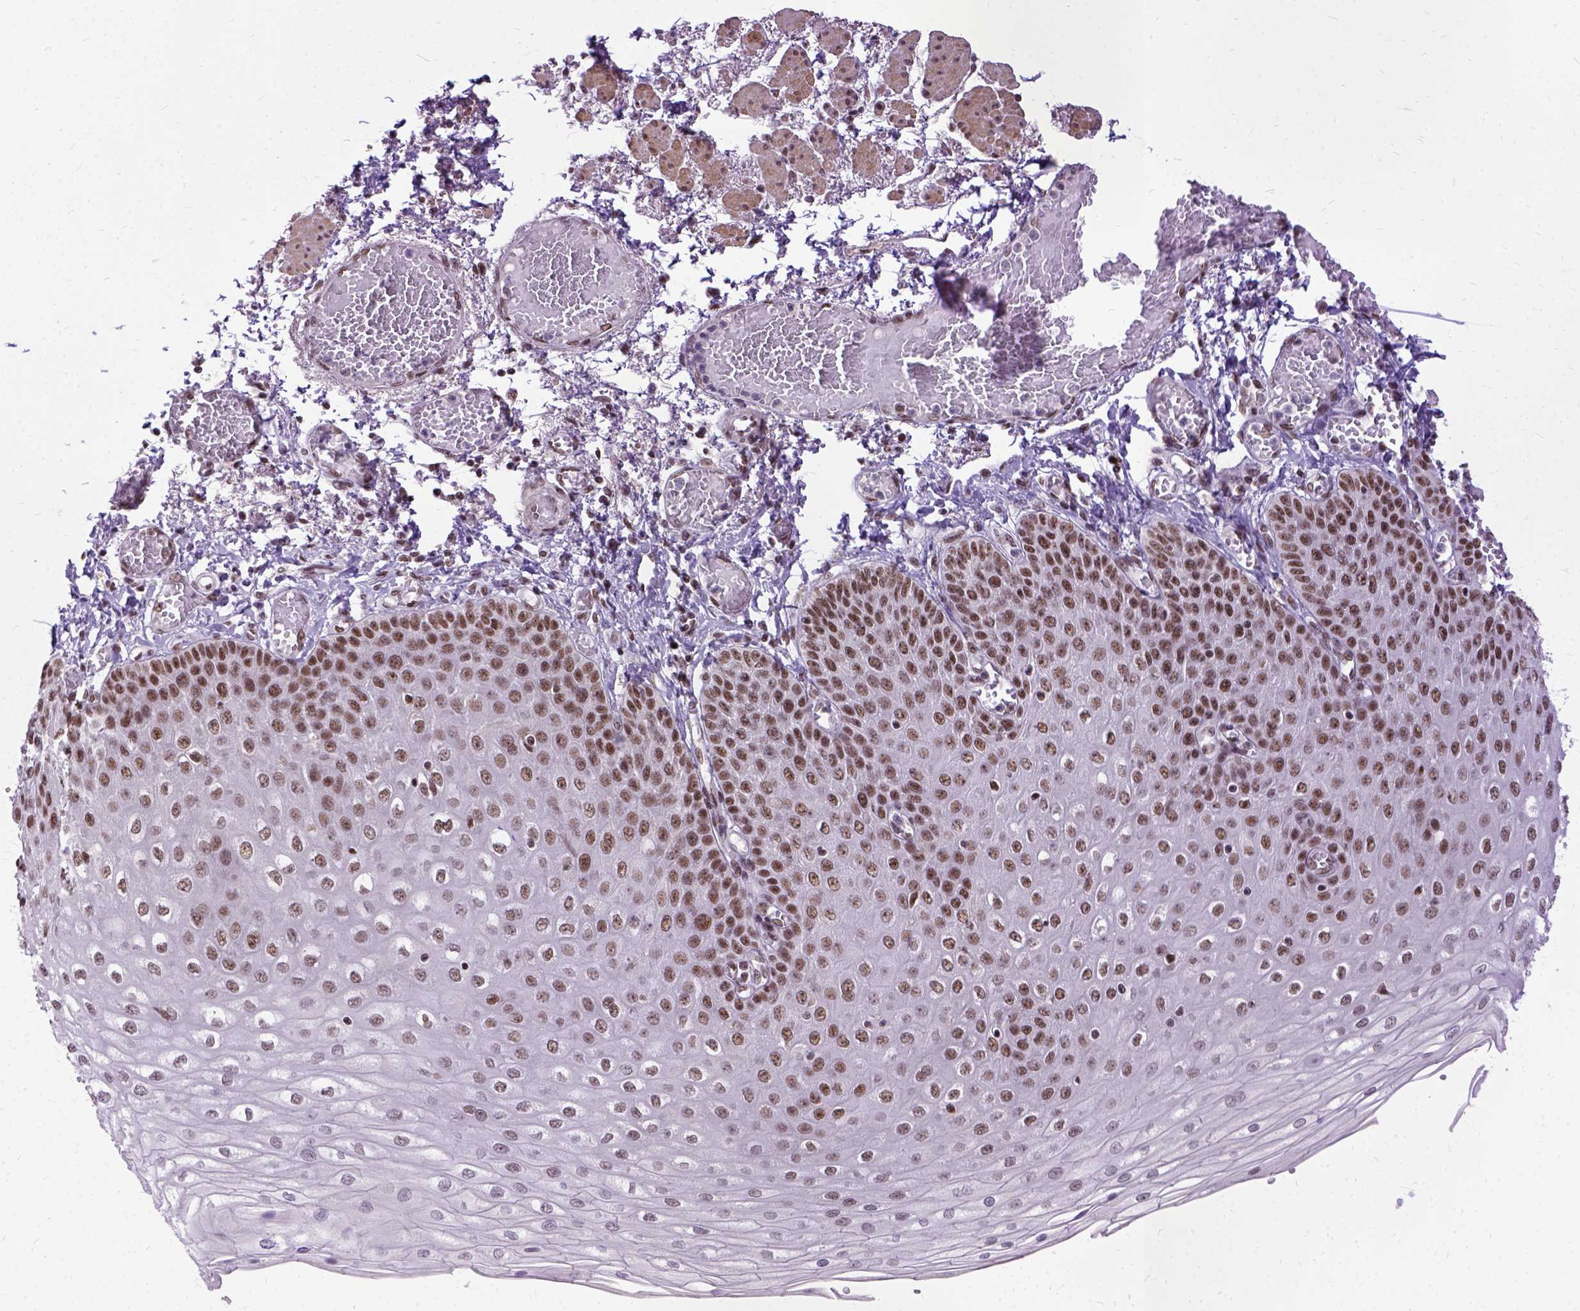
{"staining": {"intensity": "moderate", "quantity": ">75%", "location": "nuclear"}, "tissue": "esophagus", "cell_type": "Squamous epithelial cells", "image_type": "normal", "snomed": [{"axis": "morphology", "description": "Normal tissue, NOS"}, {"axis": "morphology", "description": "Adenocarcinoma, NOS"}, {"axis": "topography", "description": "Esophagus"}], "caption": "A brown stain shows moderate nuclear staining of a protein in squamous epithelial cells of unremarkable esophagus.", "gene": "SETD1A", "patient": {"sex": "male", "age": 81}}